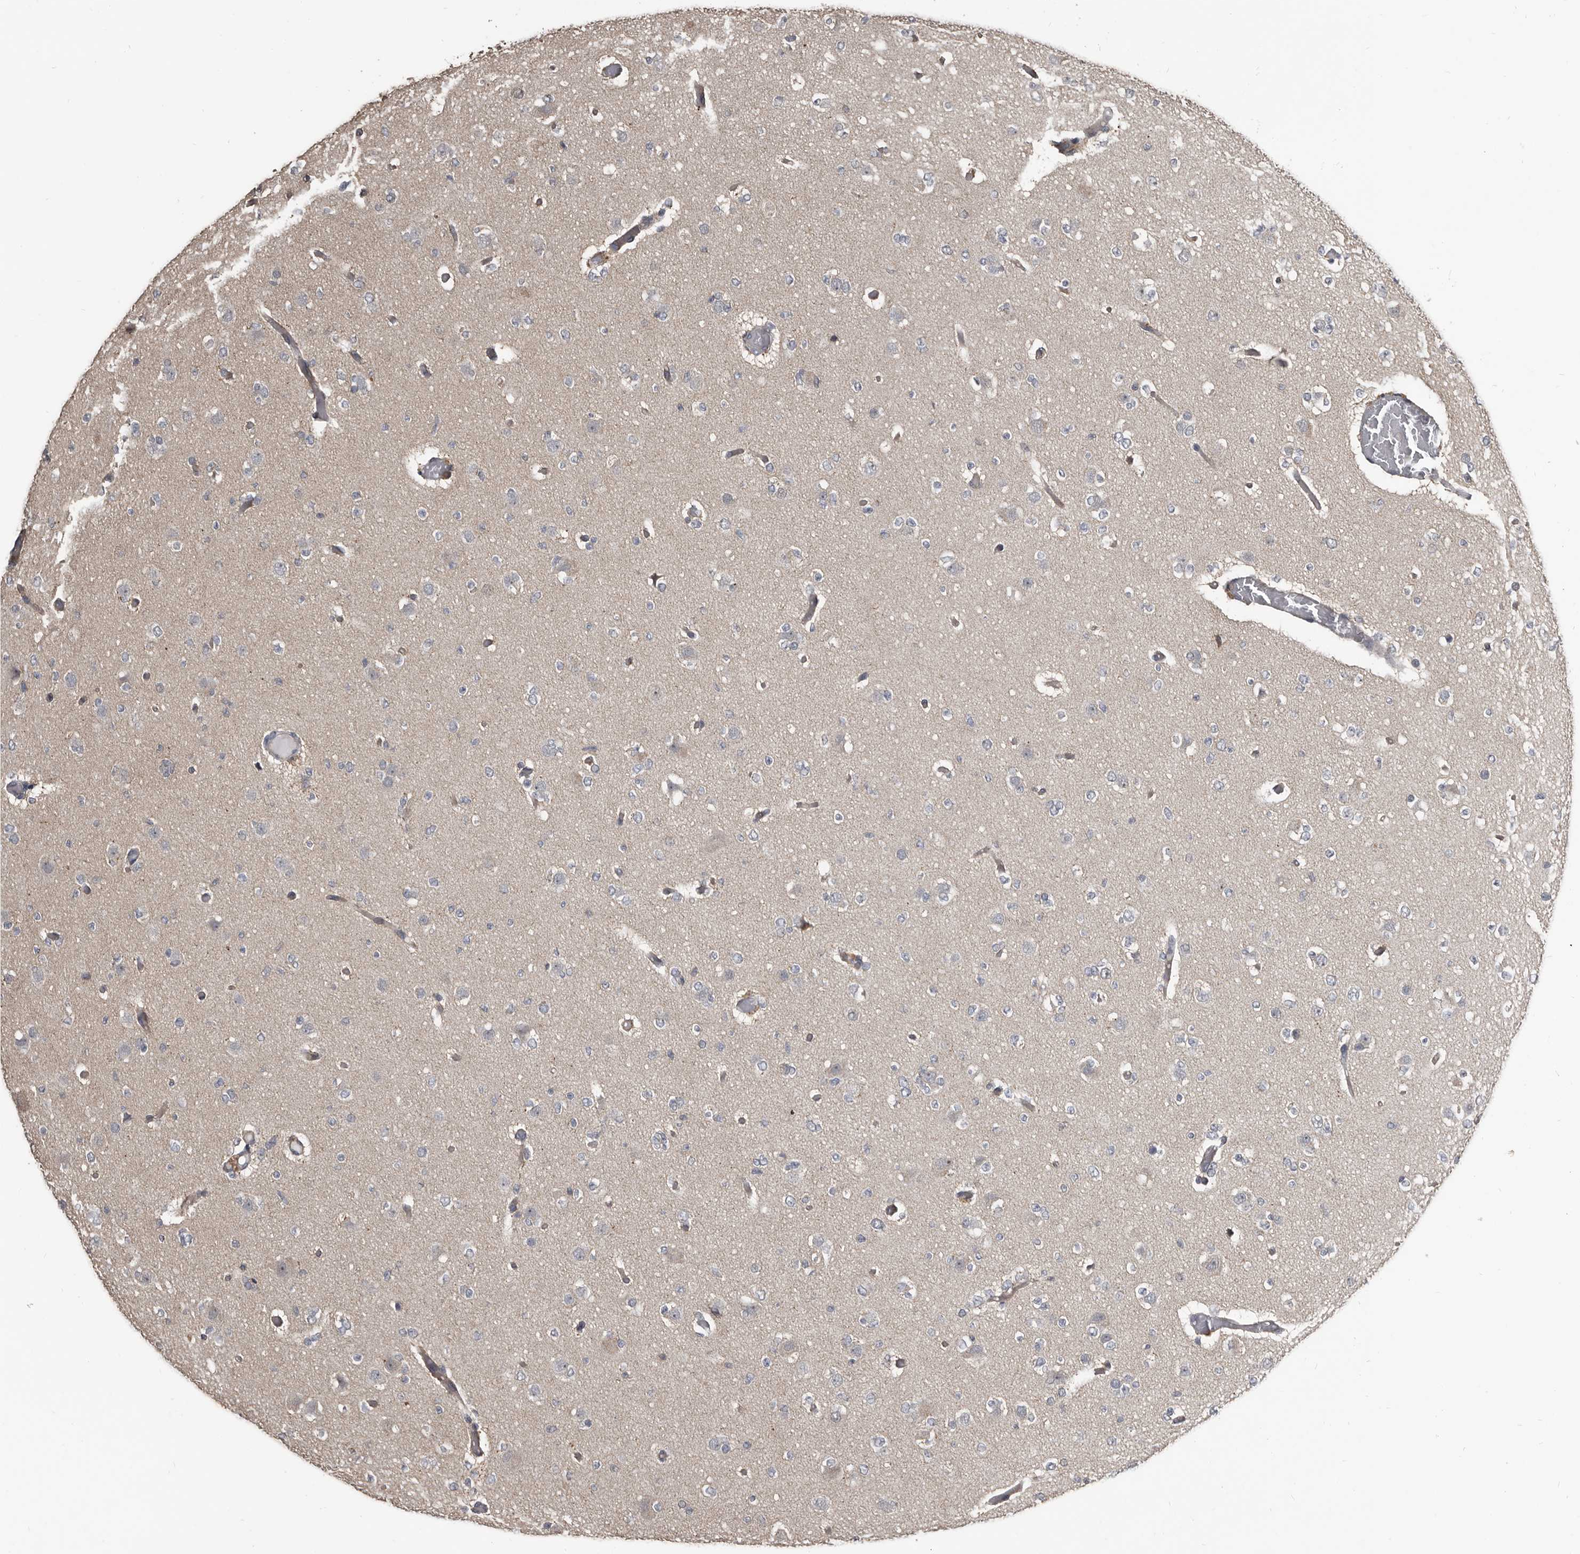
{"staining": {"intensity": "weak", "quantity": "<25%", "location": "cytoplasmic/membranous"}, "tissue": "glioma", "cell_type": "Tumor cells", "image_type": "cancer", "snomed": [{"axis": "morphology", "description": "Glioma, malignant, Low grade"}, {"axis": "topography", "description": "Brain"}], "caption": "IHC of human malignant glioma (low-grade) reveals no expression in tumor cells.", "gene": "DHPS", "patient": {"sex": "female", "age": 22}}